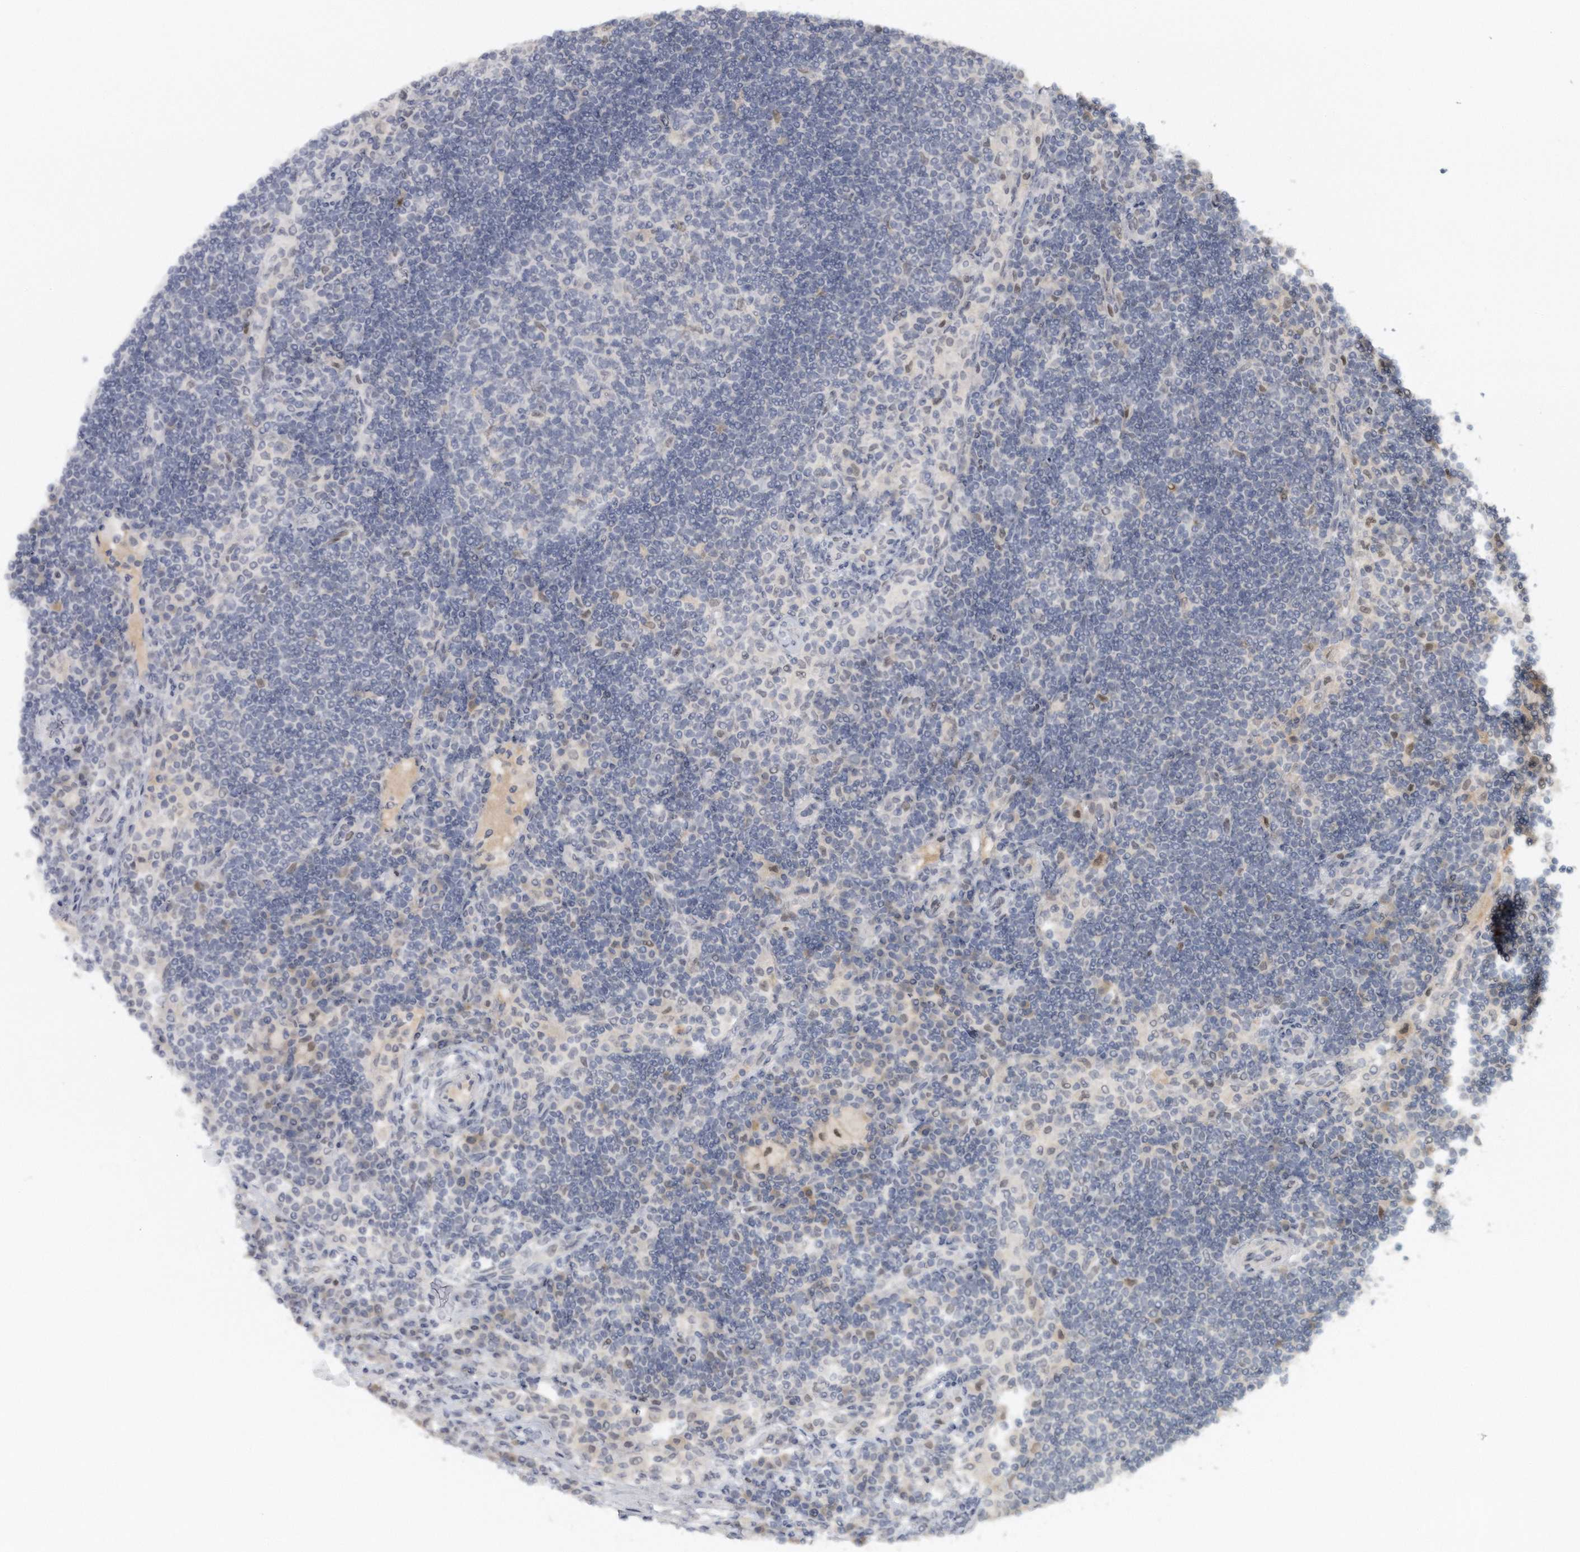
{"staining": {"intensity": "negative", "quantity": "none", "location": "none"}, "tissue": "lymph node", "cell_type": "Germinal center cells", "image_type": "normal", "snomed": [{"axis": "morphology", "description": "Normal tissue, NOS"}, {"axis": "topography", "description": "Lymph node"}], "caption": "High power microscopy image of an immunohistochemistry (IHC) micrograph of benign lymph node, revealing no significant expression in germinal center cells.", "gene": "DDX43", "patient": {"sex": "female", "age": 53}}